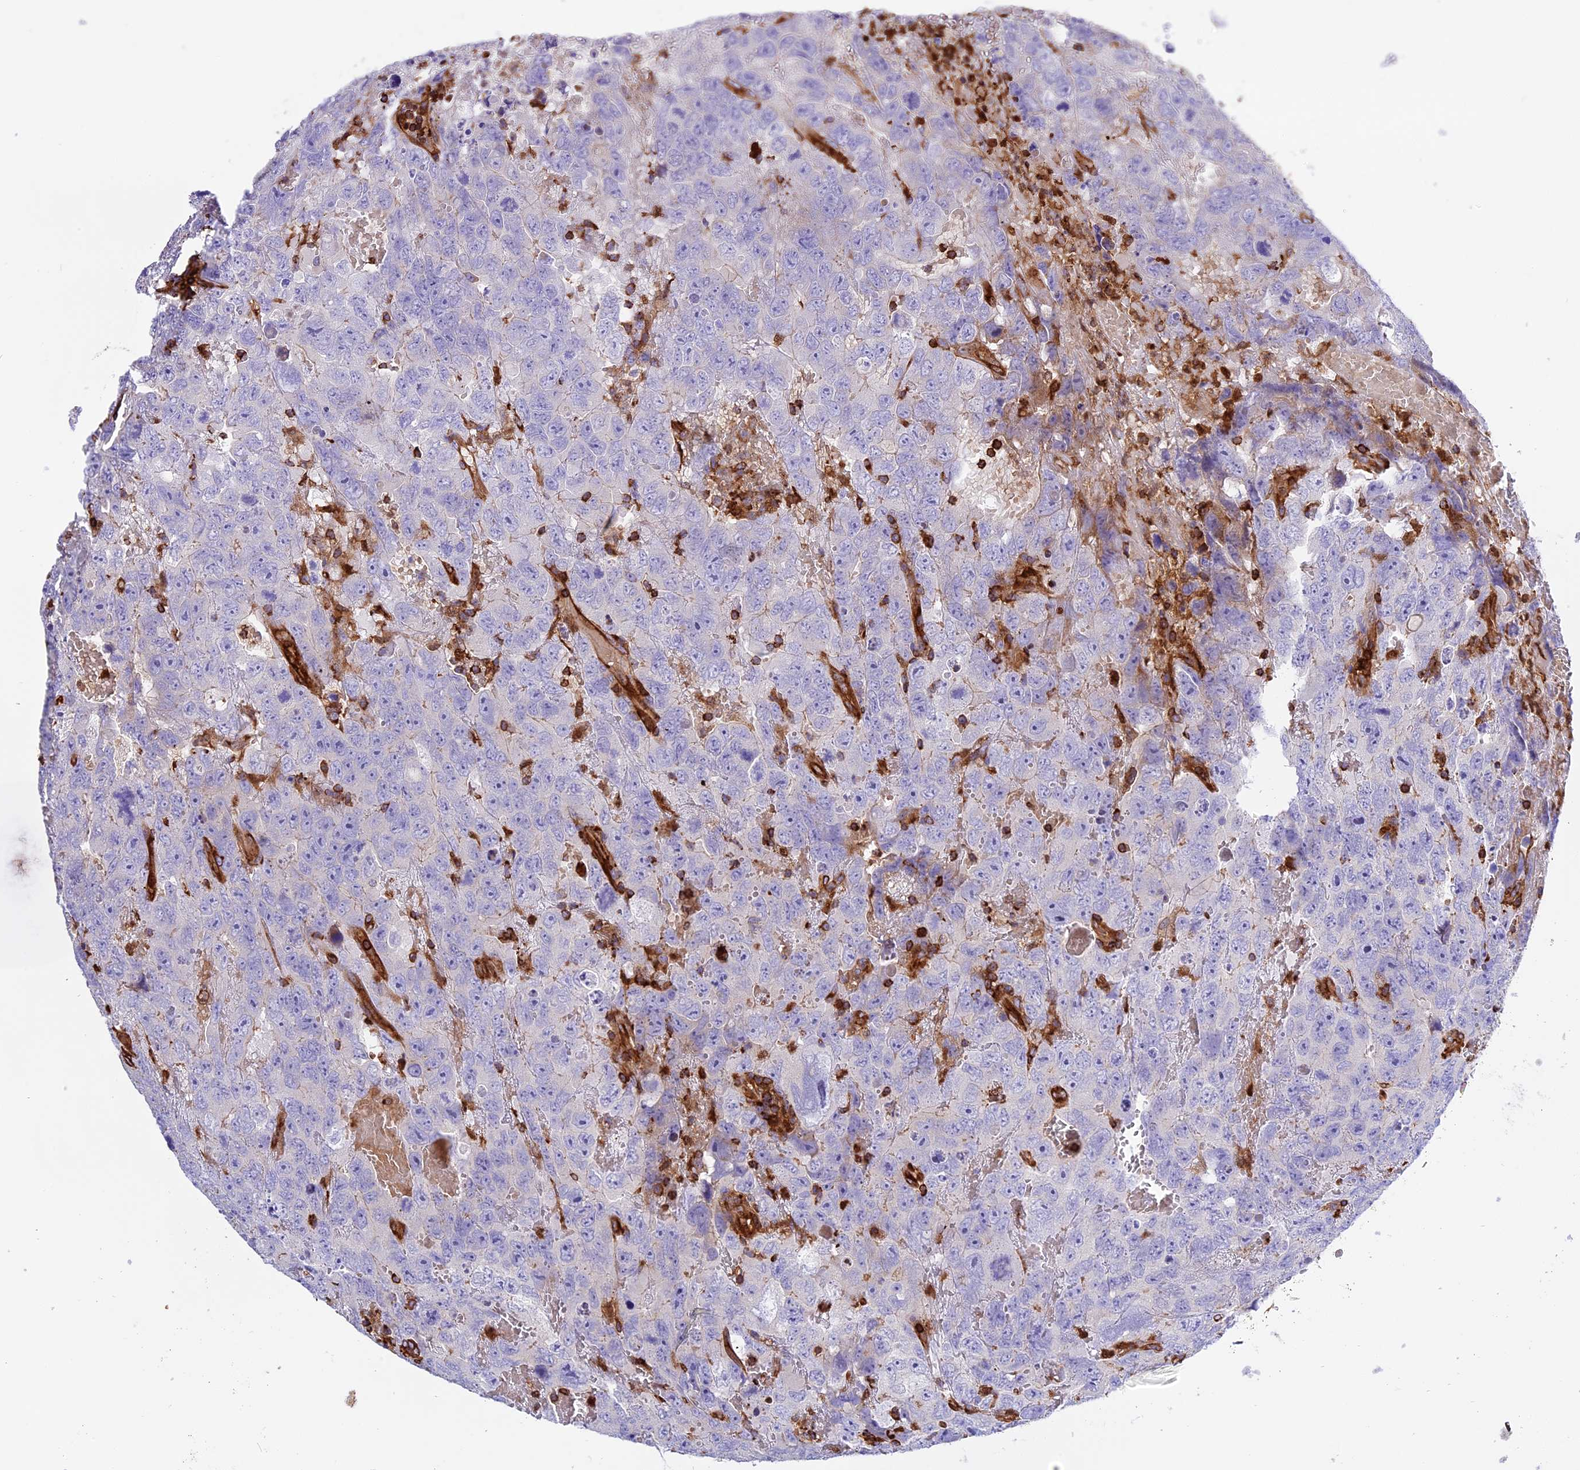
{"staining": {"intensity": "negative", "quantity": "none", "location": "none"}, "tissue": "testis cancer", "cell_type": "Tumor cells", "image_type": "cancer", "snomed": [{"axis": "morphology", "description": "Carcinoma, Embryonal, NOS"}, {"axis": "topography", "description": "Testis"}], "caption": "An immunohistochemistry histopathology image of embryonal carcinoma (testis) is shown. There is no staining in tumor cells of embryonal carcinoma (testis).", "gene": "CD99L2", "patient": {"sex": "male", "age": 45}}